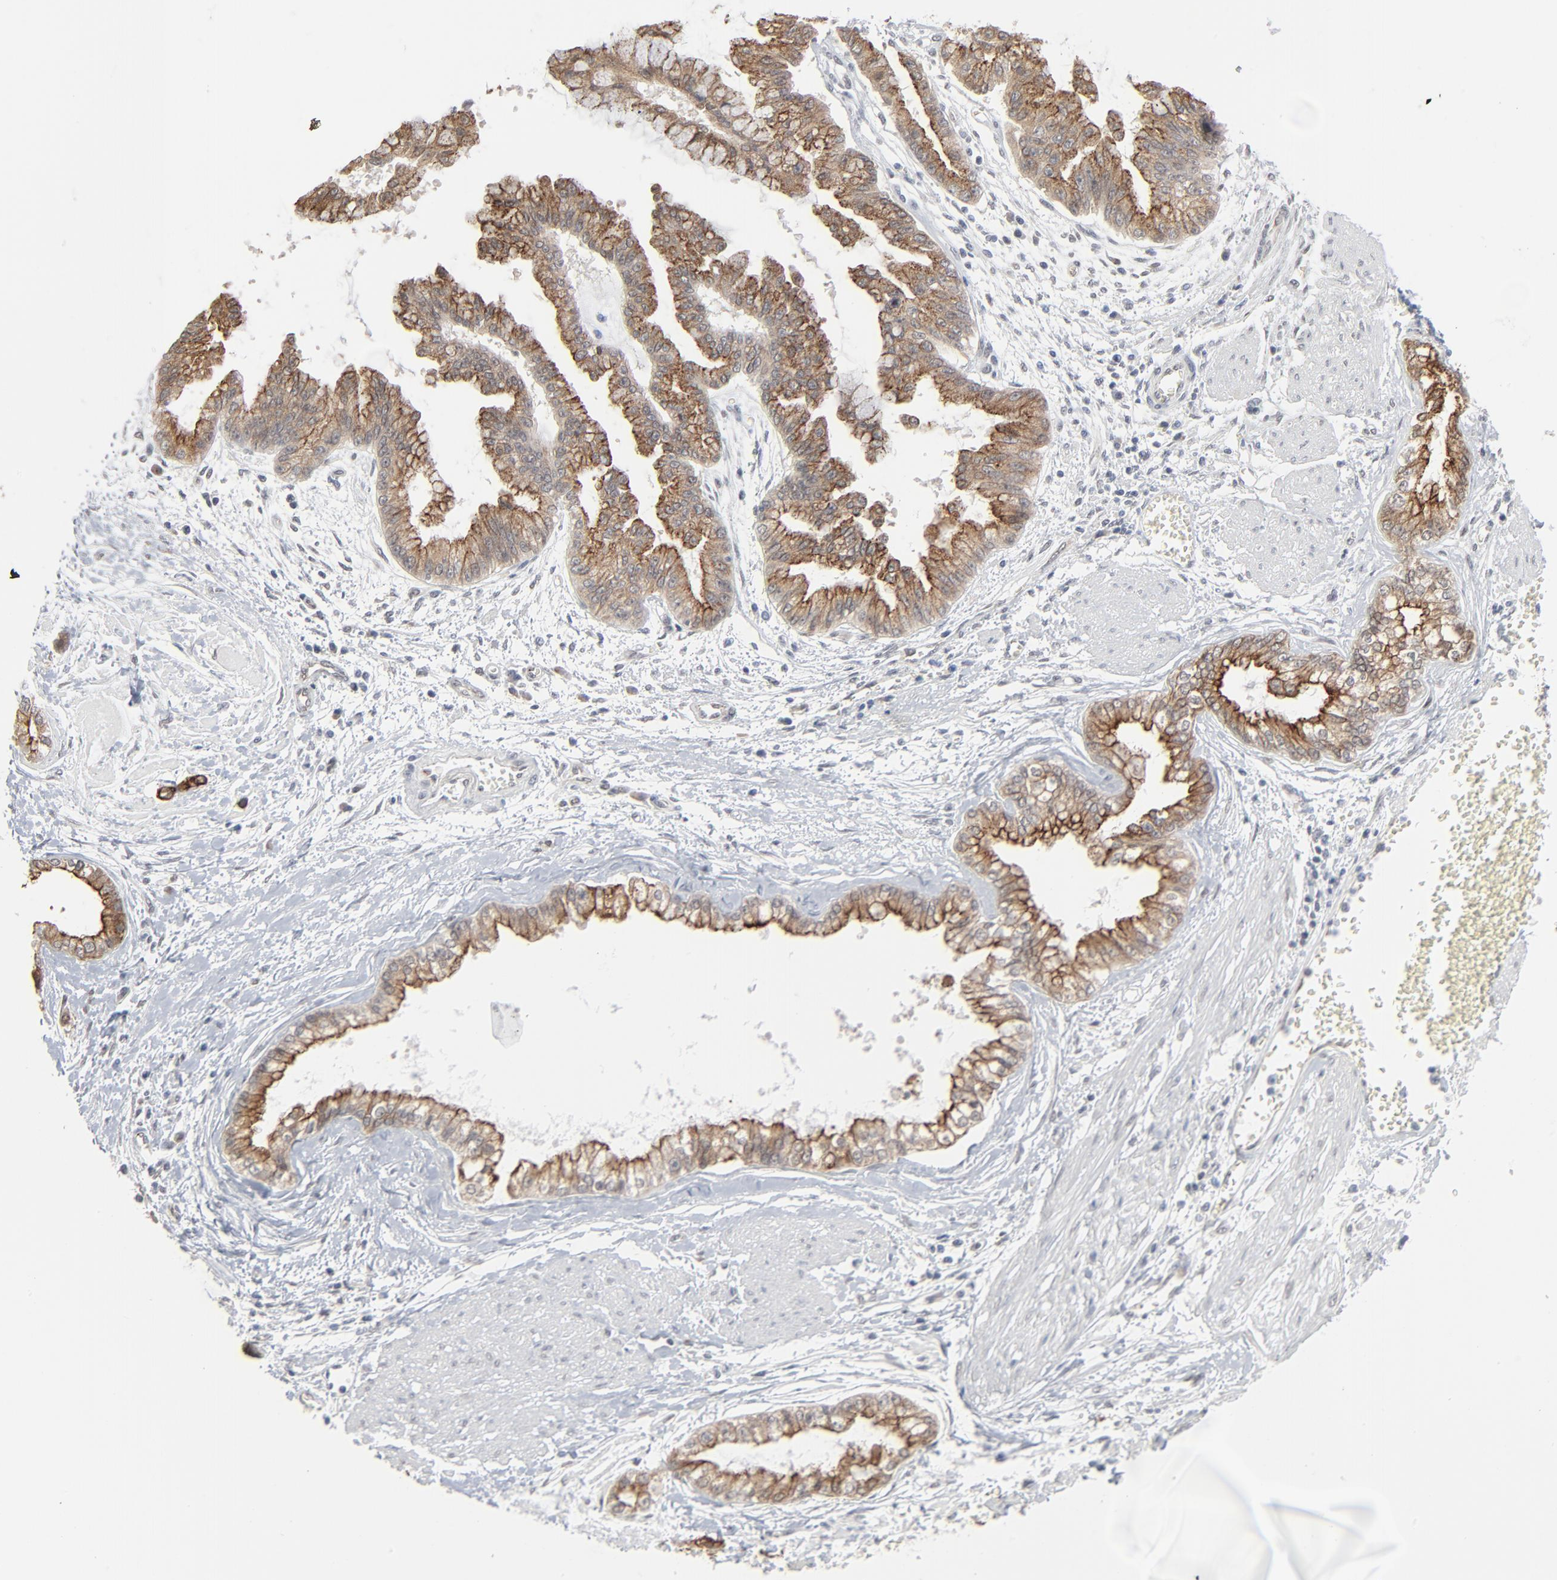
{"staining": {"intensity": "moderate", "quantity": ">75%", "location": "cytoplasmic/membranous"}, "tissue": "liver cancer", "cell_type": "Tumor cells", "image_type": "cancer", "snomed": [{"axis": "morphology", "description": "Cholangiocarcinoma"}, {"axis": "topography", "description": "Liver"}], "caption": "A brown stain highlights moderate cytoplasmic/membranous positivity of a protein in liver cancer (cholangiocarcinoma) tumor cells. The protein of interest is stained brown, and the nuclei are stained in blue (DAB IHC with brightfield microscopy, high magnification).", "gene": "ITPR3", "patient": {"sex": "female", "age": 79}}